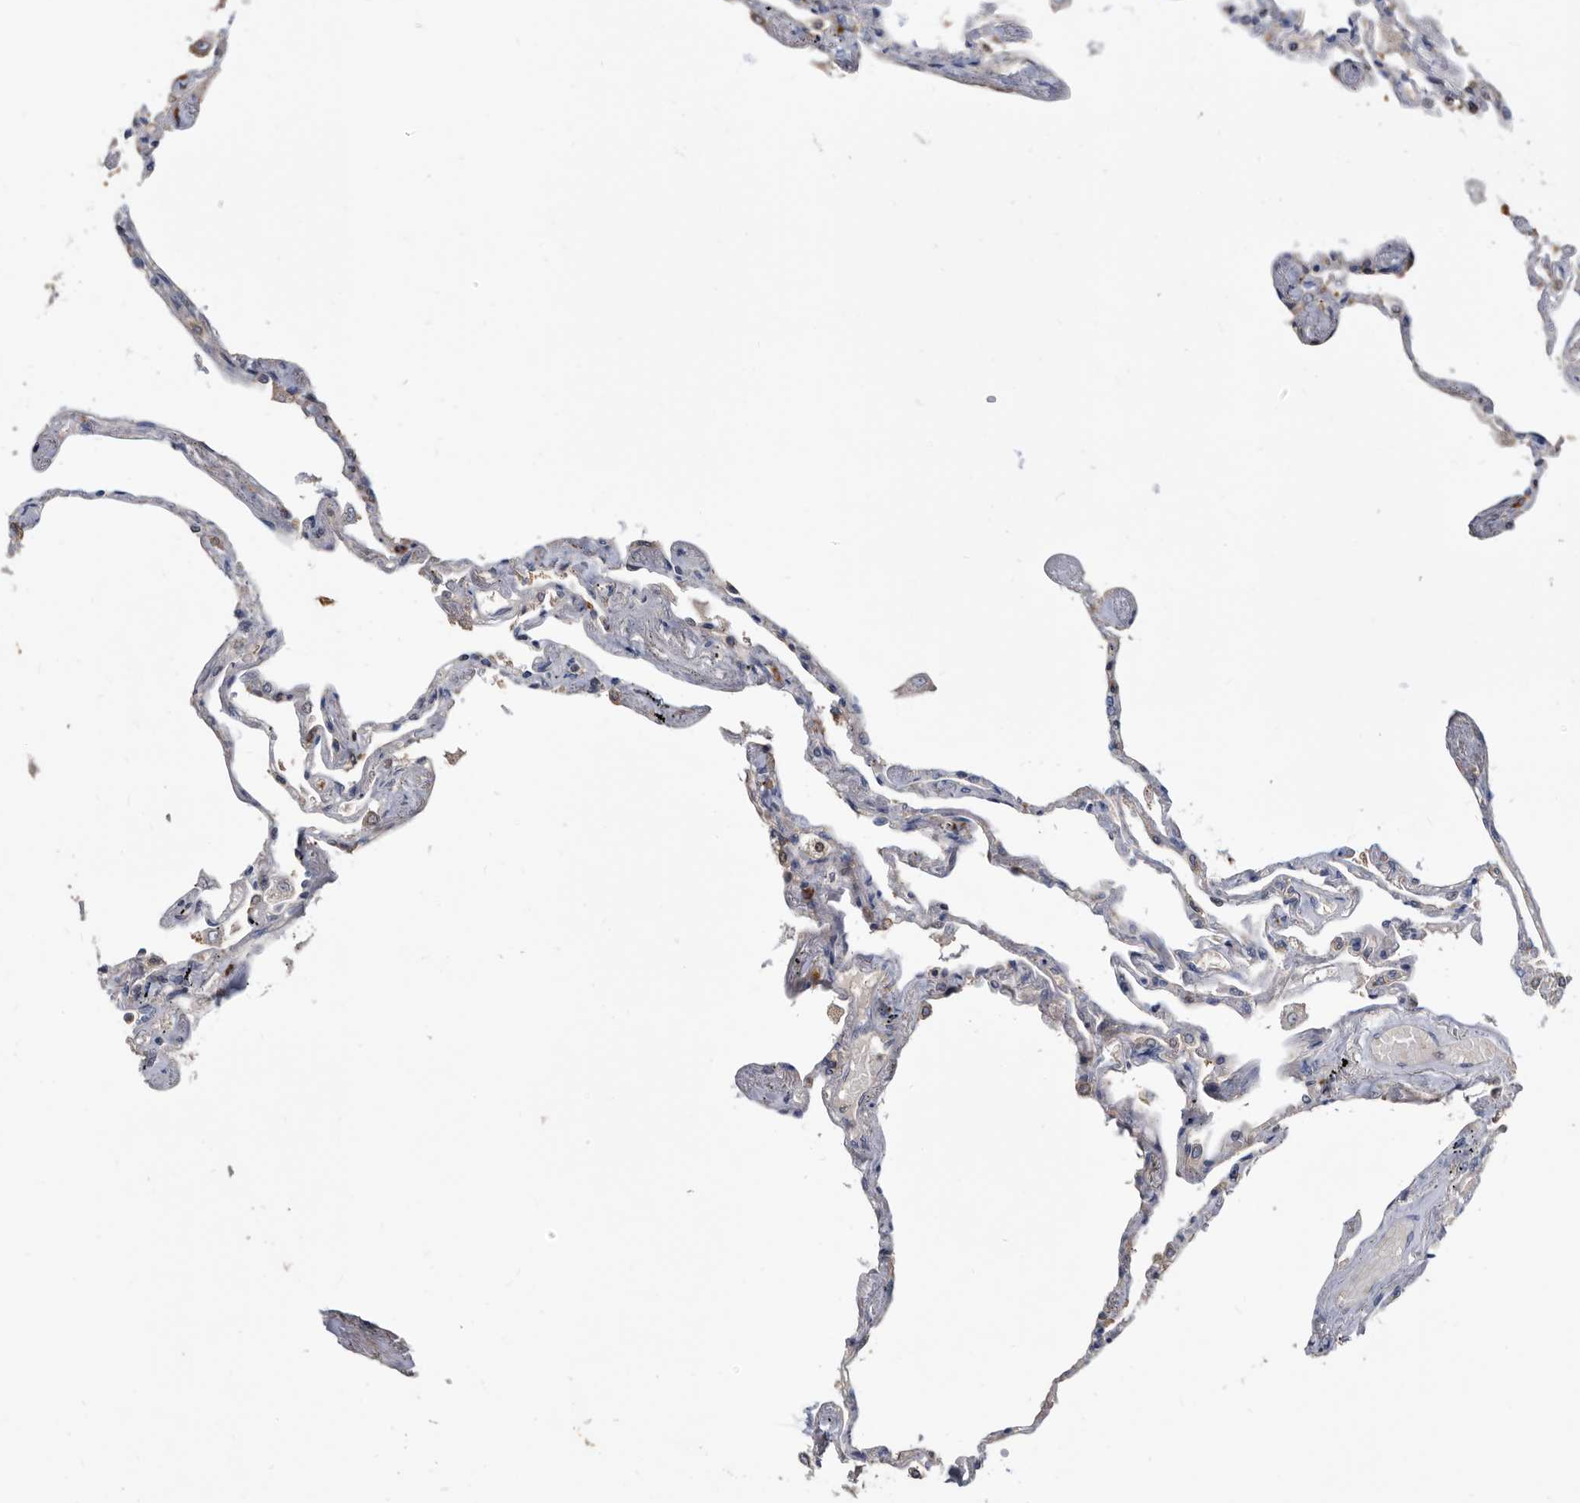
{"staining": {"intensity": "negative", "quantity": "none", "location": "none"}, "tissue": "lung", "cell_type": "Alveolar cells", "image_type": "normal", "snomed": [{"axis": "morphology", "description": "Normal tissue, NOS"}, {"axis": "topography", "description": "Lung"}], "caption": "The immunohistochemistry micrograph has no significant positivity in alveolar cells of lung.", "gene": "APEH", "patient": {"sex": "female", "age": 67}}